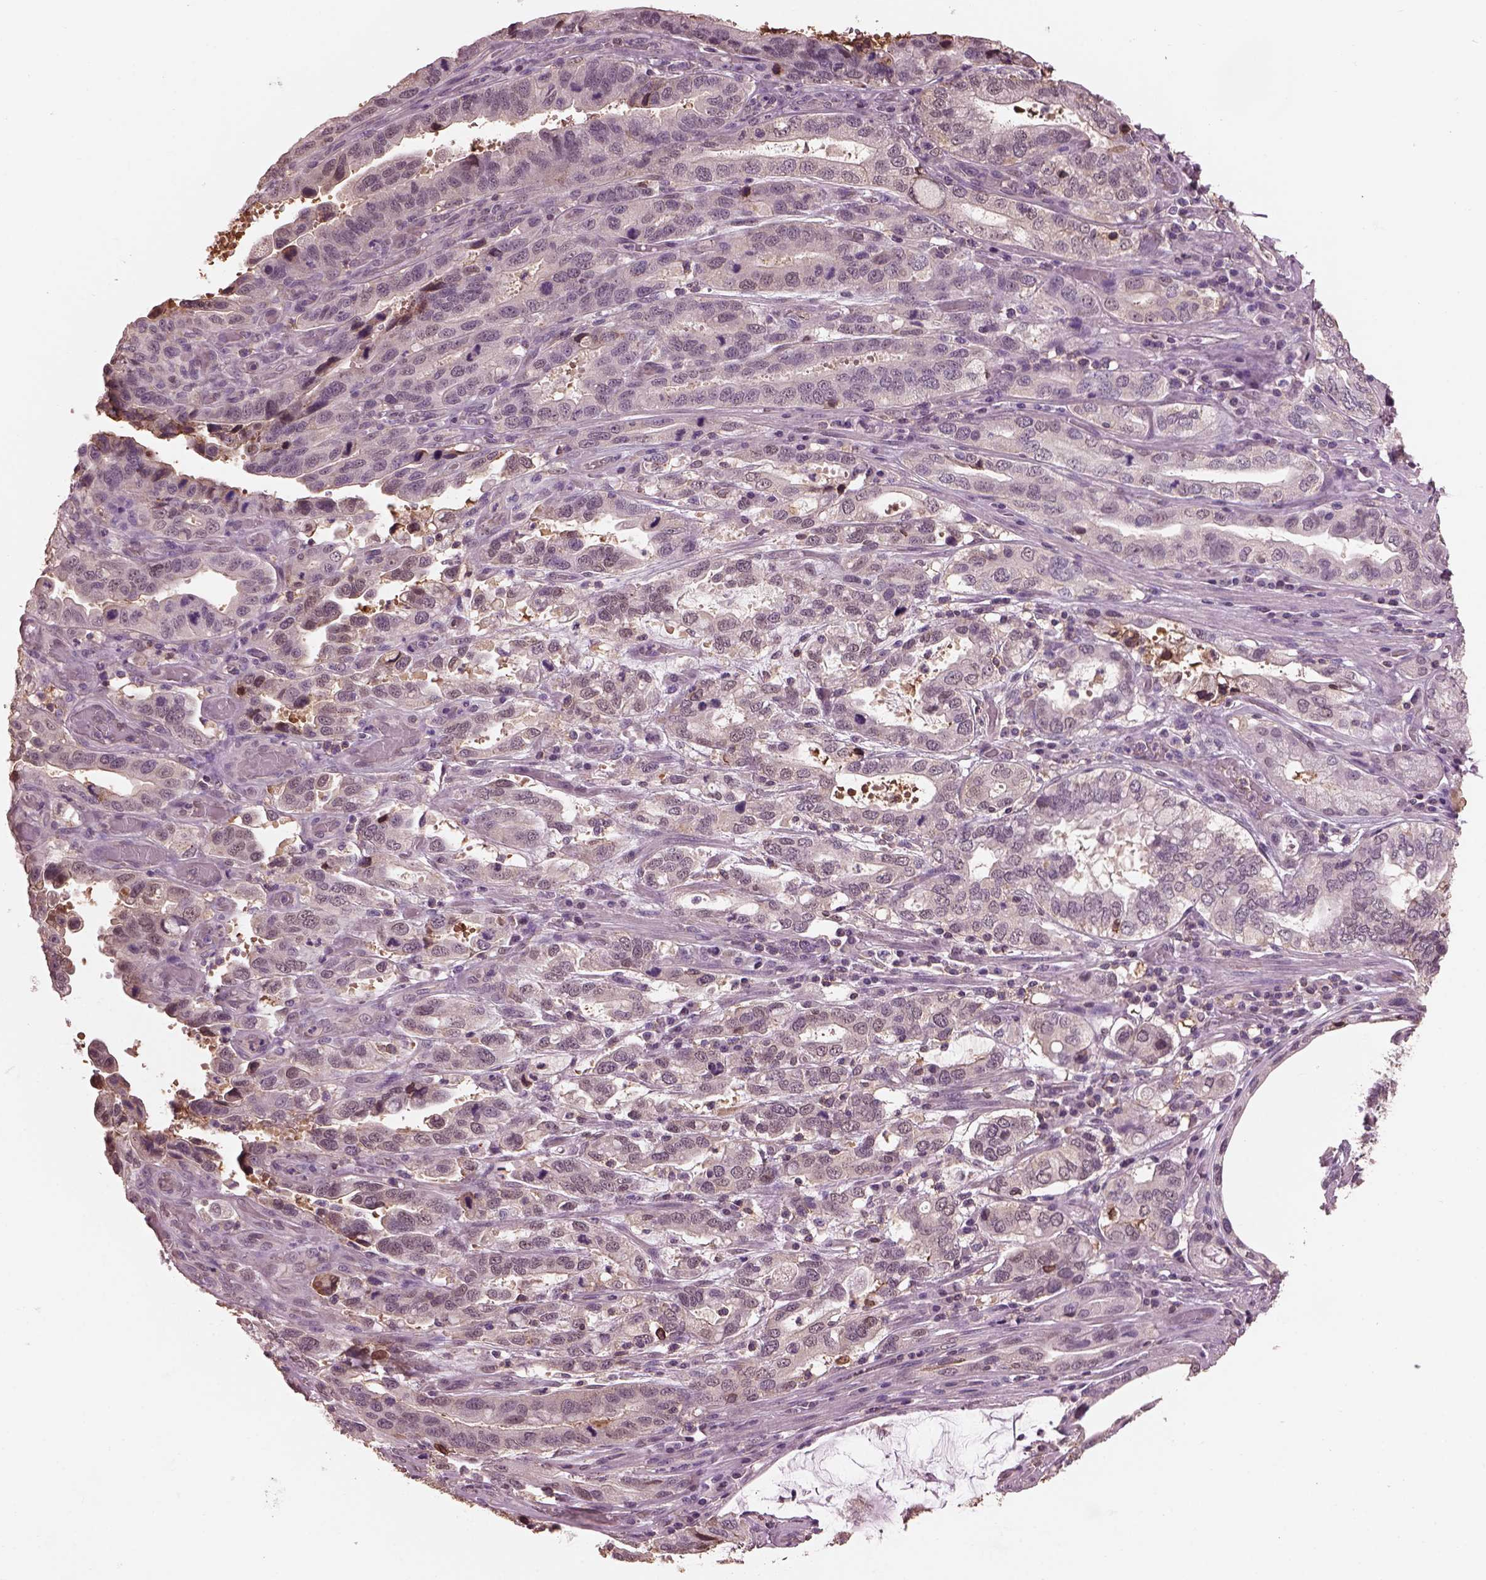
{"staining": {"intensity": "negative", "quantity": "none", "location": "none"}, "tissue": "stomach cancer", "cell_type": "Tumor cells", "image_type": "cancer", "snomed": [{"axis": "morphology", "description": "Adenocarcinoma, NOS"}, {"axis": "topography", "description": "Stomach, lower"}], "caption": "Stomach cancer (adenocarcinoma) was stained to show a protein in brown. There is no significant expression in tumor cells. Brightfield microscopy of IHC stained with DAB (brown) and hematoxylin (blue), captured at high magnification.", "gene": "SRI", "patient": {"sex": "female", "age": 76}}